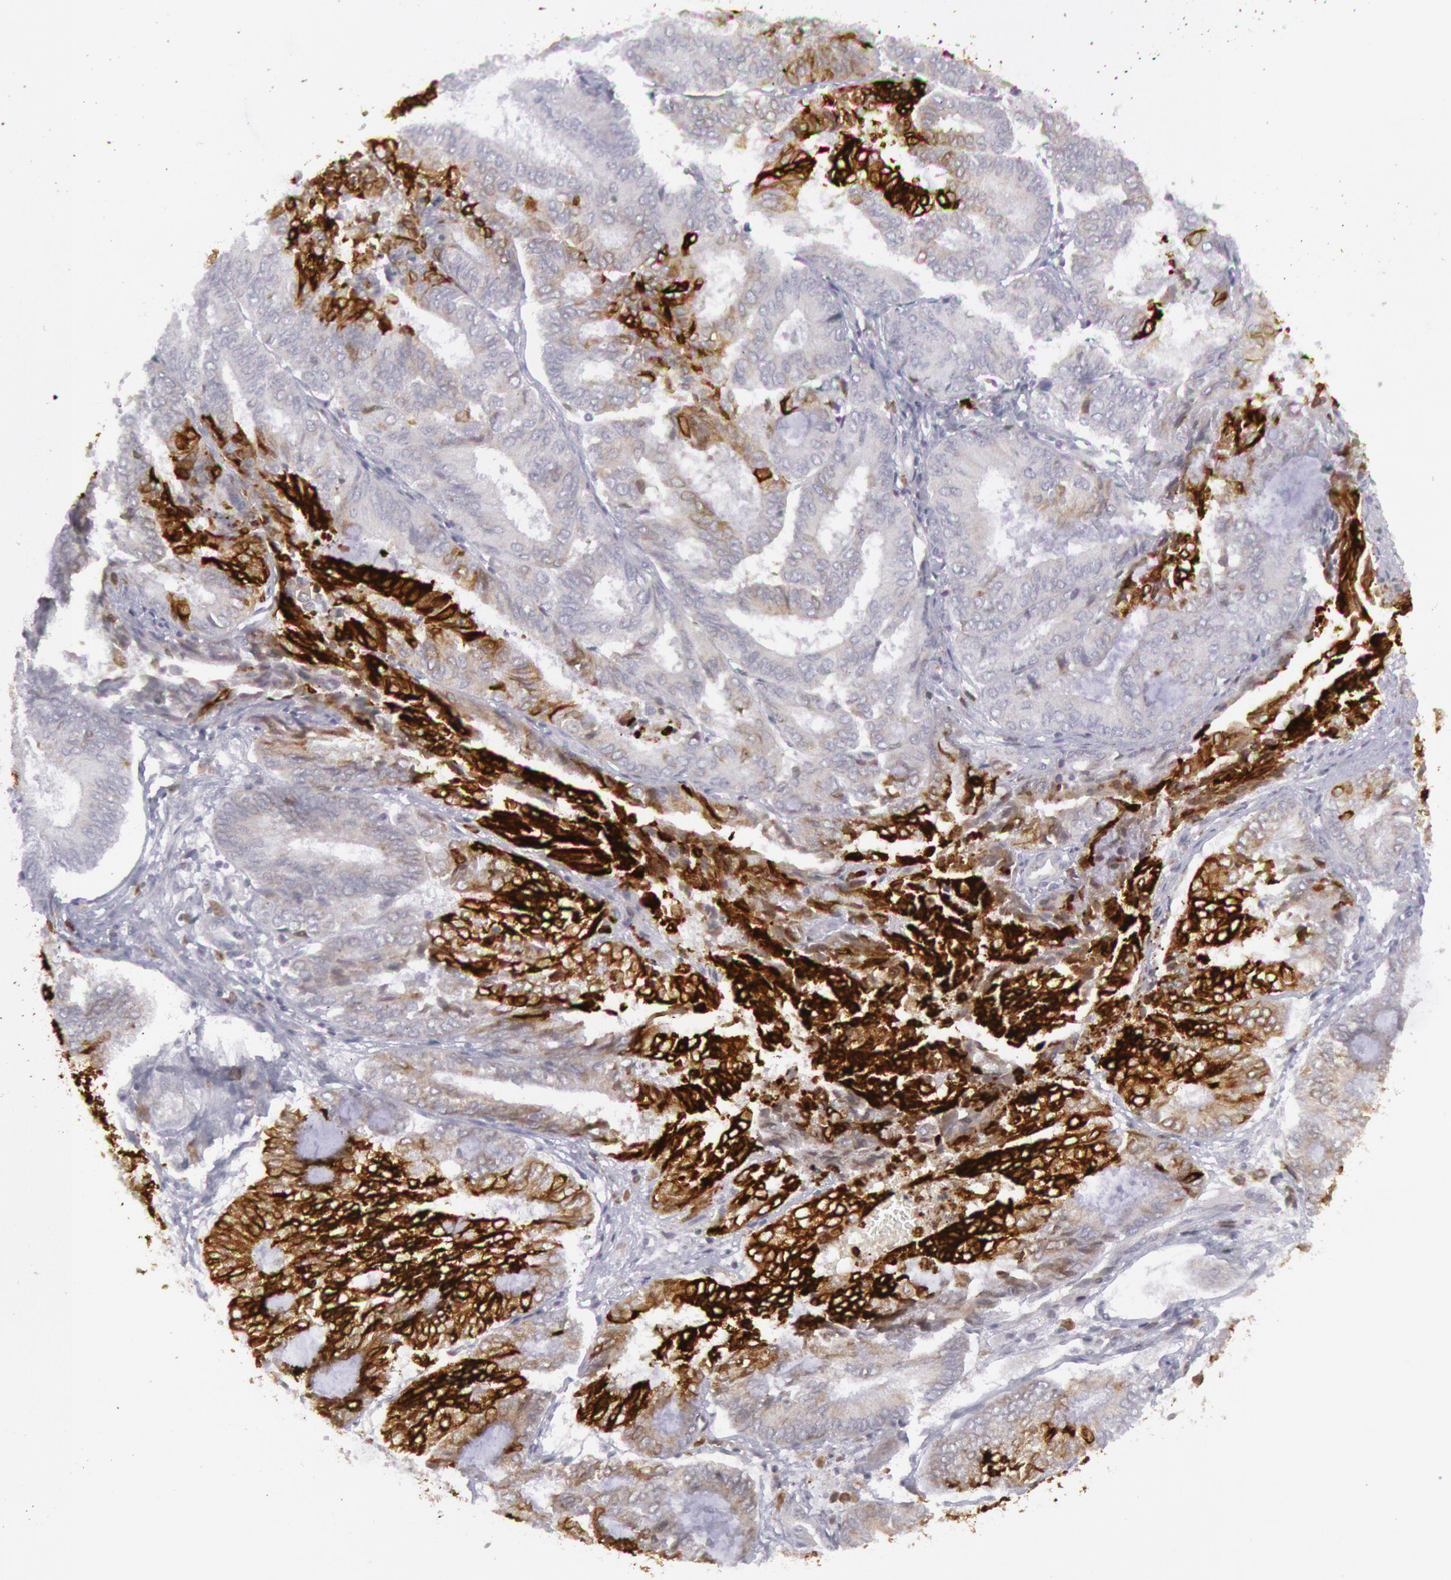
{"staining": {"intensity": "strong", "quantity": "25%-75%", "location": "cytoplasmic/membranous"}, "tissue": "endometrial cancer", "cell_type": "Tumor cells", "image_type": "cancer", "snomed": [{"axis": "morphology", "description": "Adenocarcinoma, NOS"}, {"axis": "topography", "description": "Endometrium"}], "caption": "The micrograph reveals a brown stain indicating the presence of a protein in the cytoplasmic/membranous of tumor cells in endometrial cancer.", "gene": "PTGS2", "patient": {"sex": "female", "age": 59}}